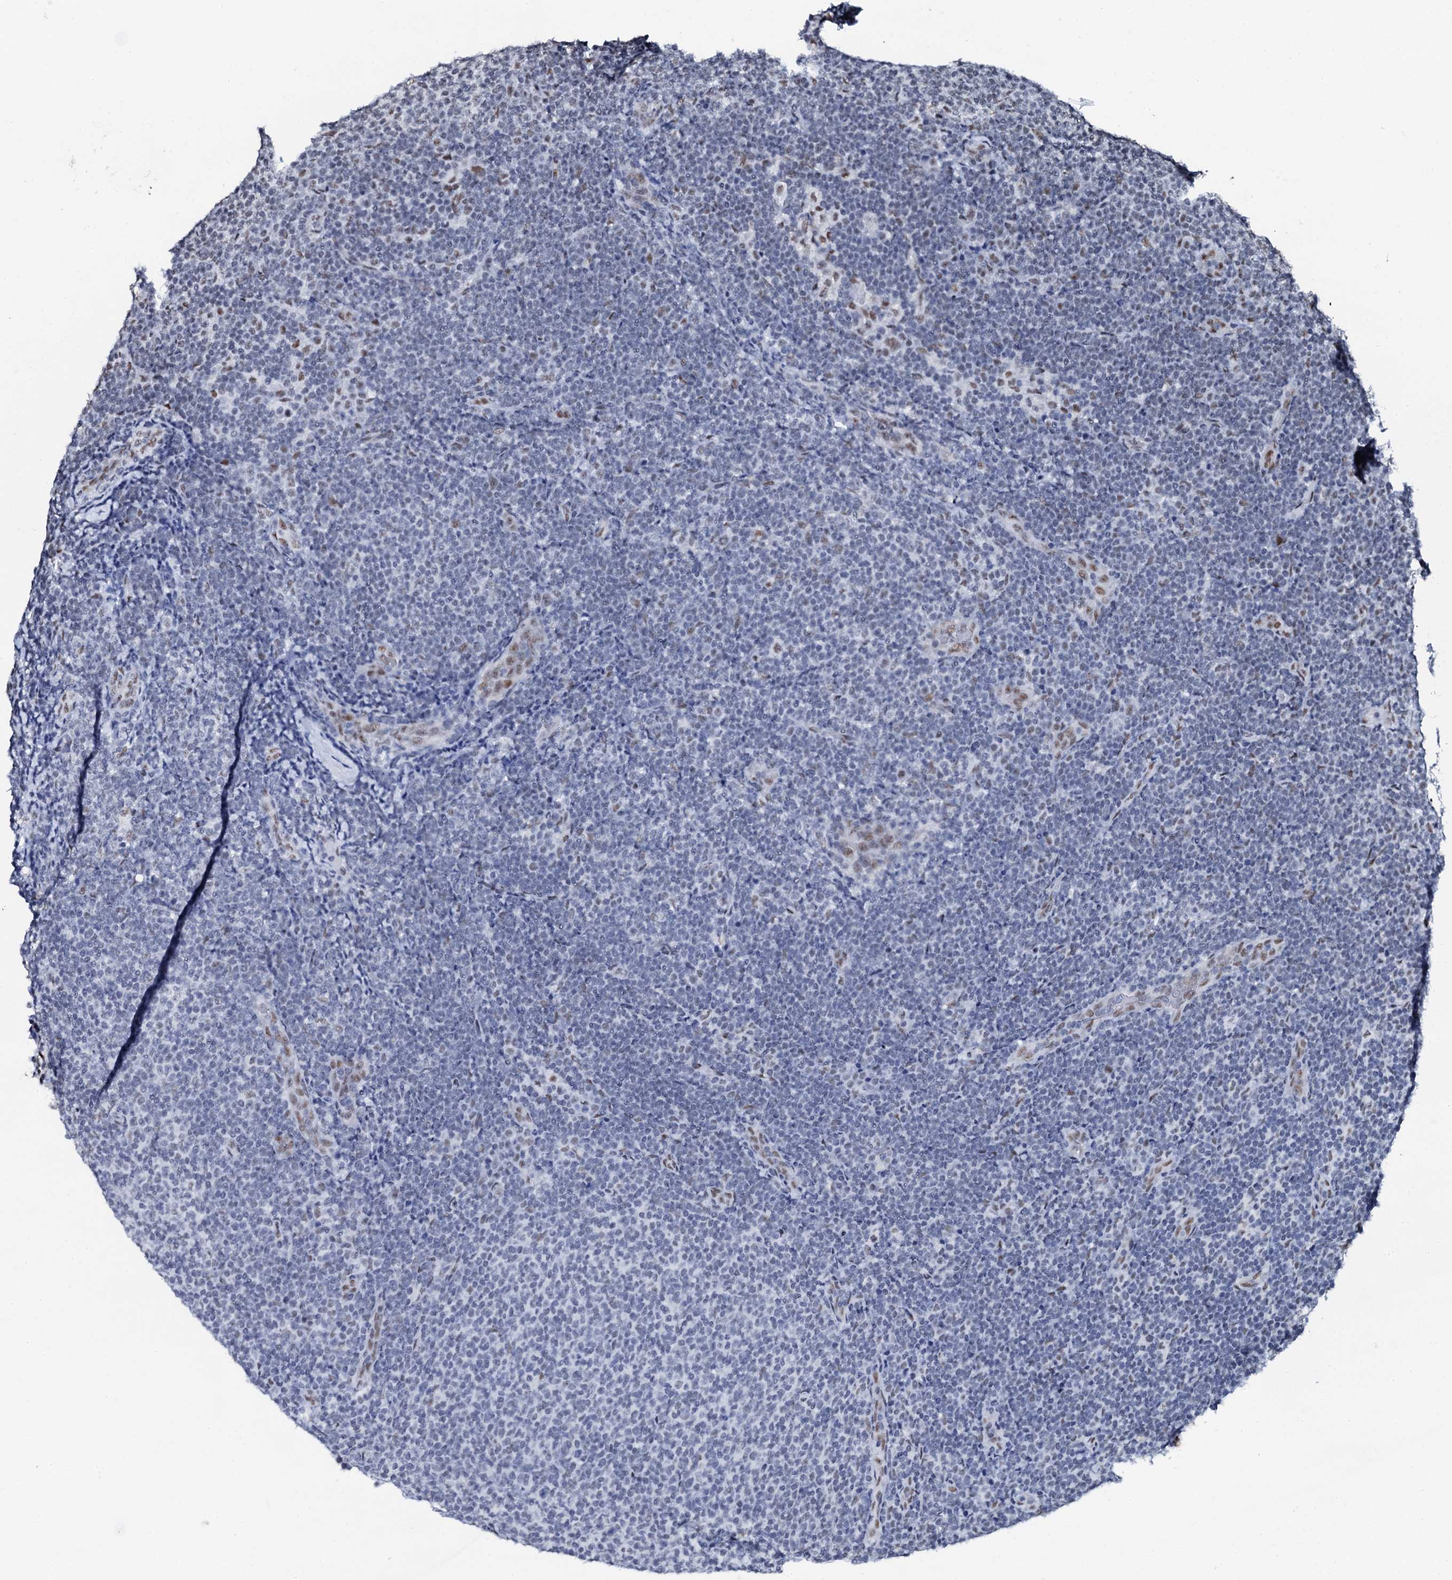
{"staining": {"intensity": "negative", "quantity": "none", "location": "none"}, "tissue": "lymphoma", "cell_type": "Tumor cells", "image_type": "cancer", "snomed": [{"axis": "morphology", "description": "Malignant lymphoma, non-Hodgkin's type, Low grade"}, {"axis": "topography", "description": "Lymph node"}], "caption": "This is an IHC micrograph of lymphoma. There is no staining in tumor cells.", "gene": "NKAPD1", "patient": {"sex": "male", "age": 66}}